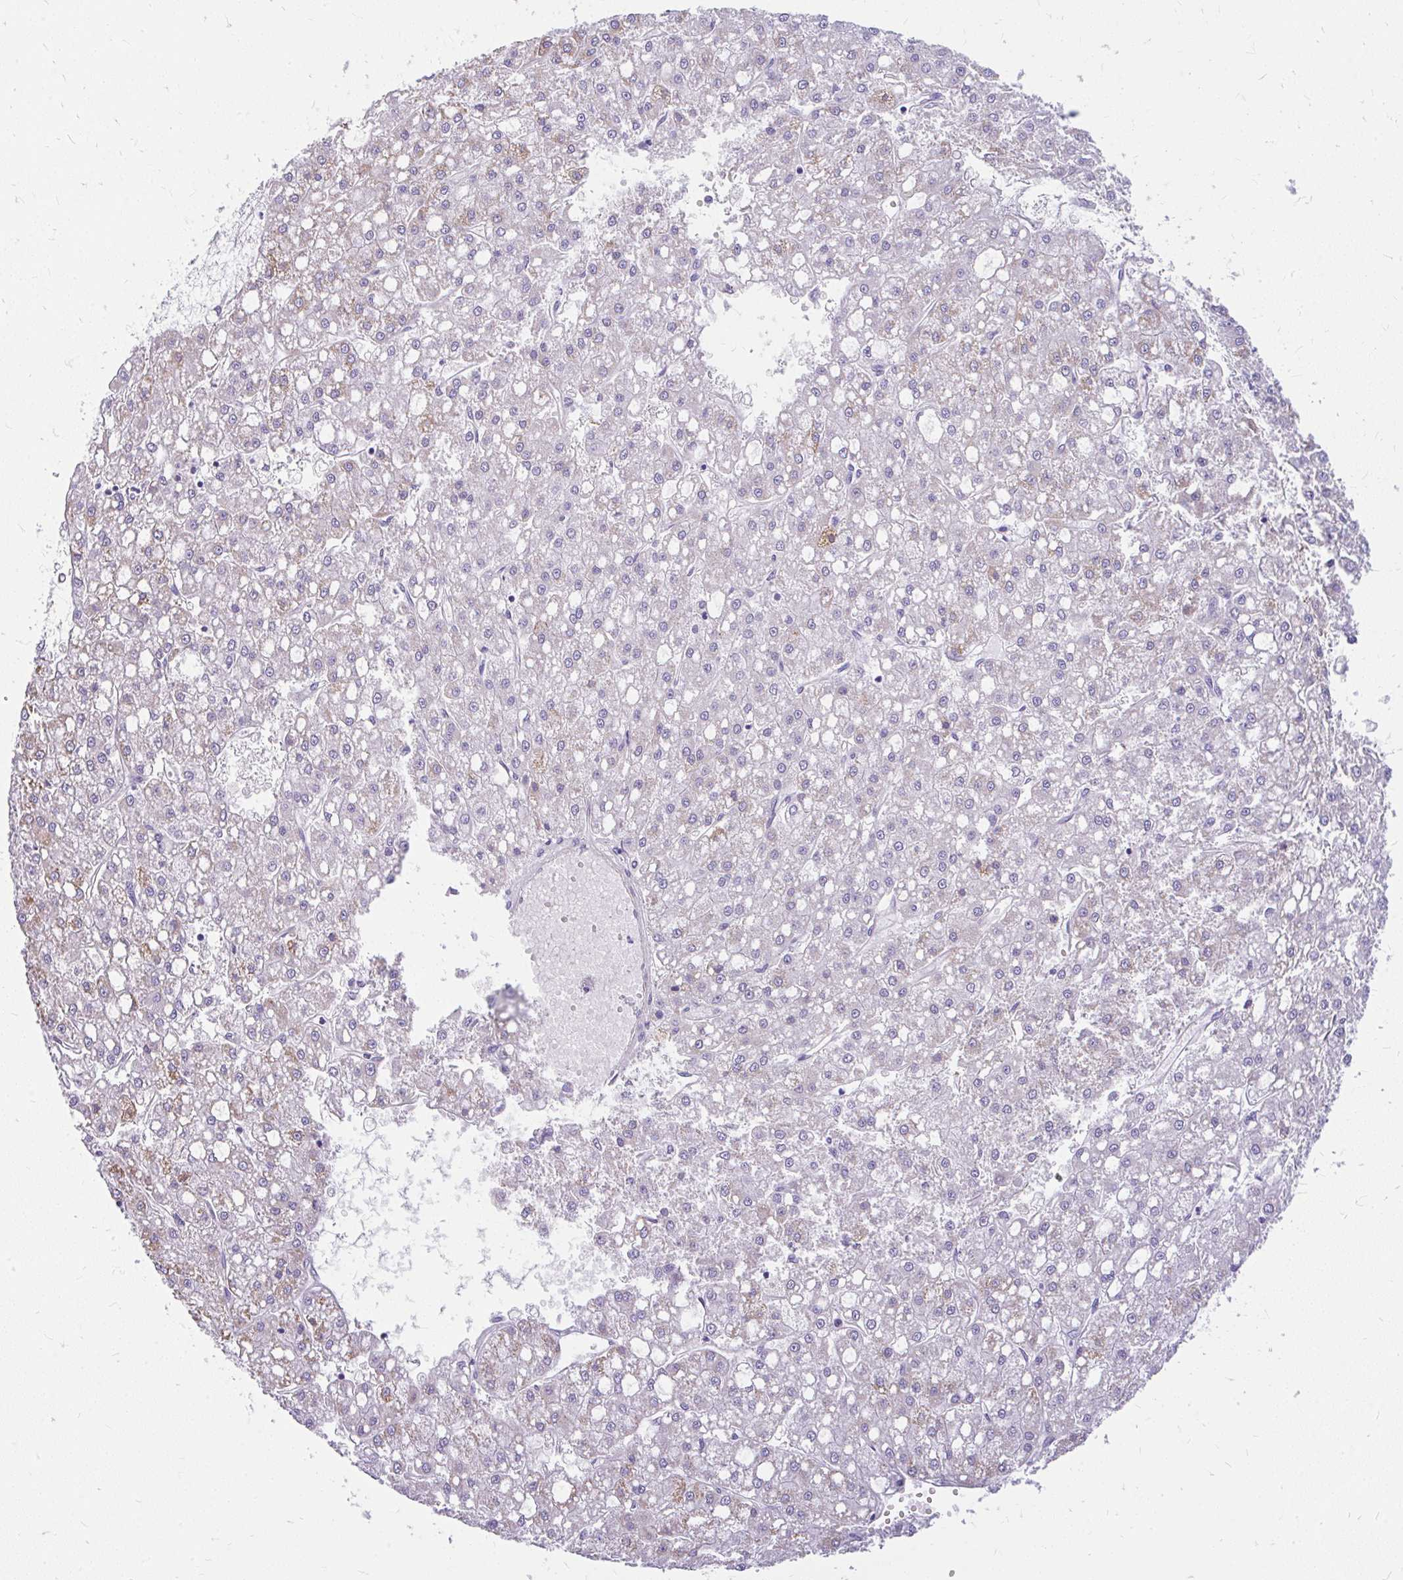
{"staining": {"intensity": "weak", "quantity": "<25%", "location": "cytoplasmic/membranous"}, "tissue": "liver cancer", "cell_type": "Tumor cells", "image_type": "cancer", "snomed": [{"axis": "morphology", "description": "Carcinoma, Hepatocellular, NOS"}, {"axis": "topography", "description": "Liver"}], "caption": "IHC of human liver cancer (hepatocellular carcinoma) exhibits no positivity in tumor cells. (Stains: DAB (3,3'-diaminobenzidine) IHC with hematoxylin counter stain, Microscopy: brightfield microscopy at high magnification).", "gene": "FAM83C", "patient": {"sex": "male", "age": 67}}